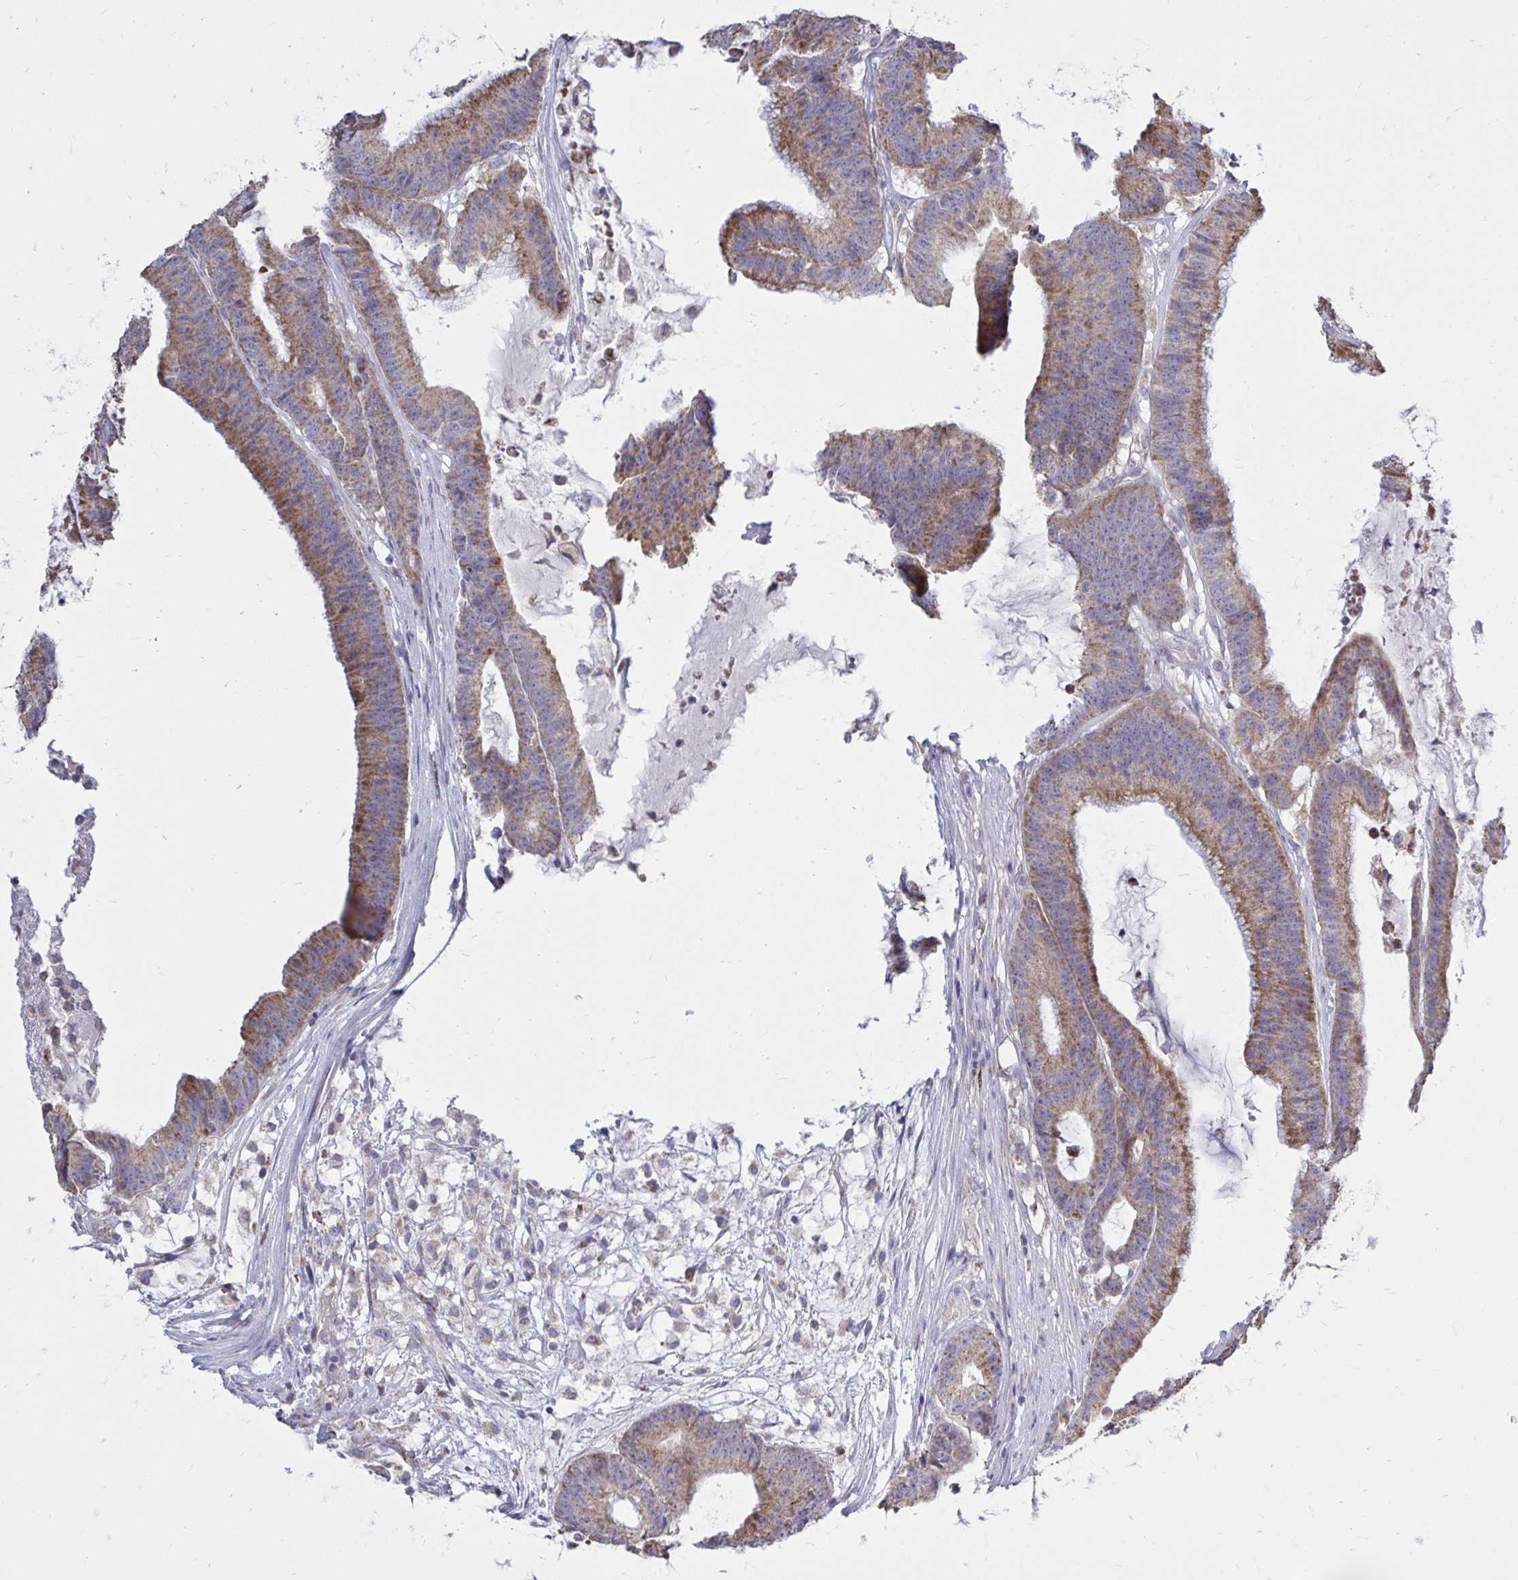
{"staining": {"intensity": "moderate", "quantity": ">75%", "location": "cytoplasmic/membranous"}, "tissue": "colorectal cancer", "cell_type": "Tumor cells", "image_type": "cancer", "snomed": [{"axis": "morphology", "description": "Adenocarcinoma, NOS"}, {"axis": "topography", "description": "Colon"}], "caption": "Immunohistochemistry image of neoplastic tissue: human colorectal cancer (adenocarcinoma) stained using immunohistochemistry (IHC) demonstrates medium levels of moderate protein expression localized specifically in the cytoplasmic/membranous of tumor cells, appearing as a cytoplasmic/membranous brown color.", "gene": "OR10R2", "patient": {"sex": "female", "age": 78}}